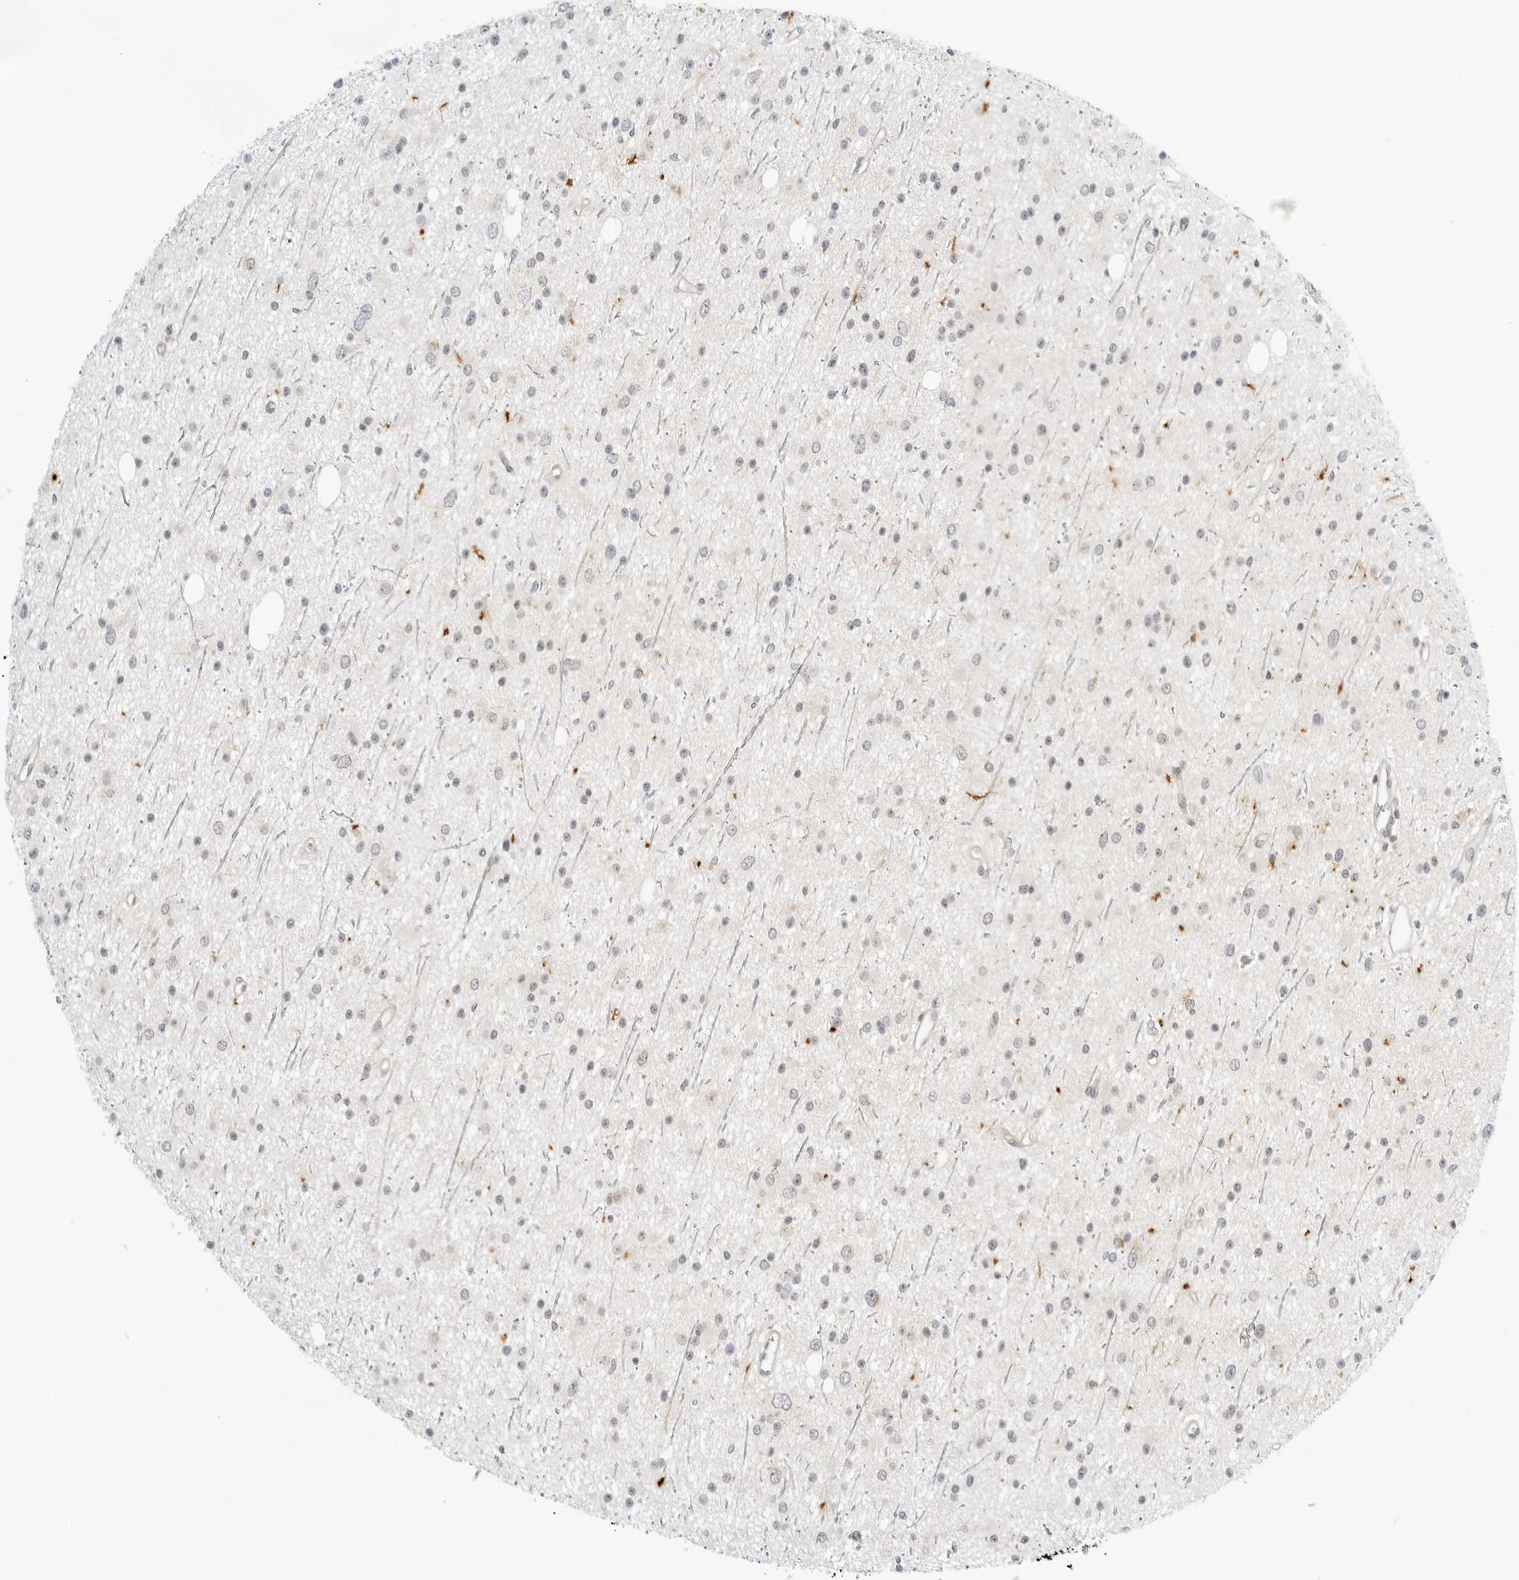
{"staining": {"intensity": "negative", "quantity": "none", "location": "none"}, "tissue": "glioma", "cell_type": "Tumor cells", "image_type": "cancer", "snomed": [{"axis": "morphology", "description": "Glioma, malignant, Low grade"}, {"axis": "topography", "description": "Cerebral cortex"}], "caption": "Tumor cells show no significant staining in malignant glioma (low-grade).", "gene": "OSCP1", "patient": {"sex": "female", "age": 39}}